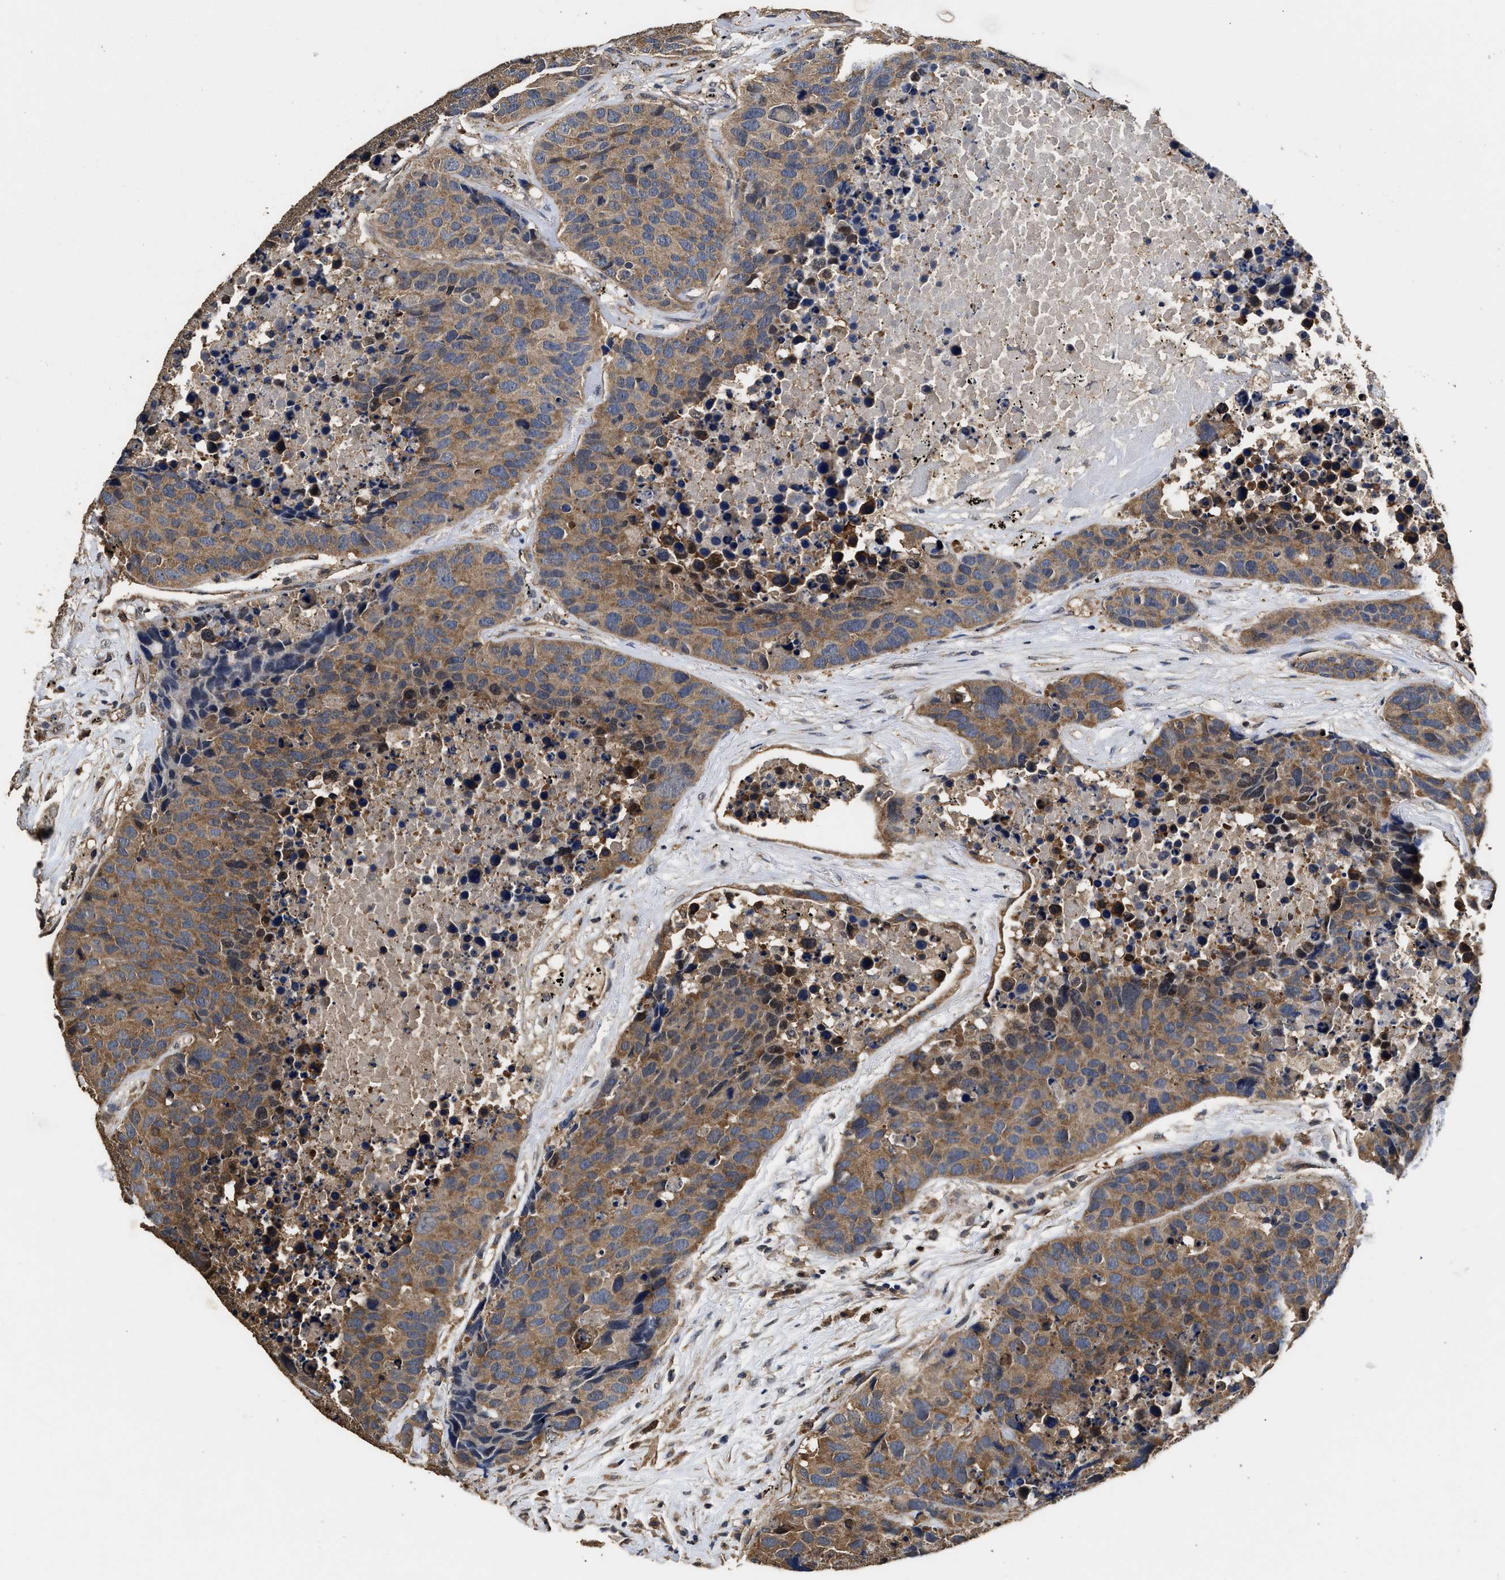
{"staining": {"intensity": "moderate", "quantity": ">75%", "location": "cytoplasmic/membranous"}, "tissue": "carcinoid", "cell_type": "Tumor cells", "image_type": "cancer", "snomed": [{"axis": "morphology", "description": "Carcinoid, malignant, NOS"}, {"axis": "topography", "description": "Lung"}], "caption": "An image of carcinoid stained for a protein demonstrates moderate cytoplasmic/membranous brown staining in tumor cells.", "gene": "YWHAE", "patient": {"sex": "male", "age": 60}}